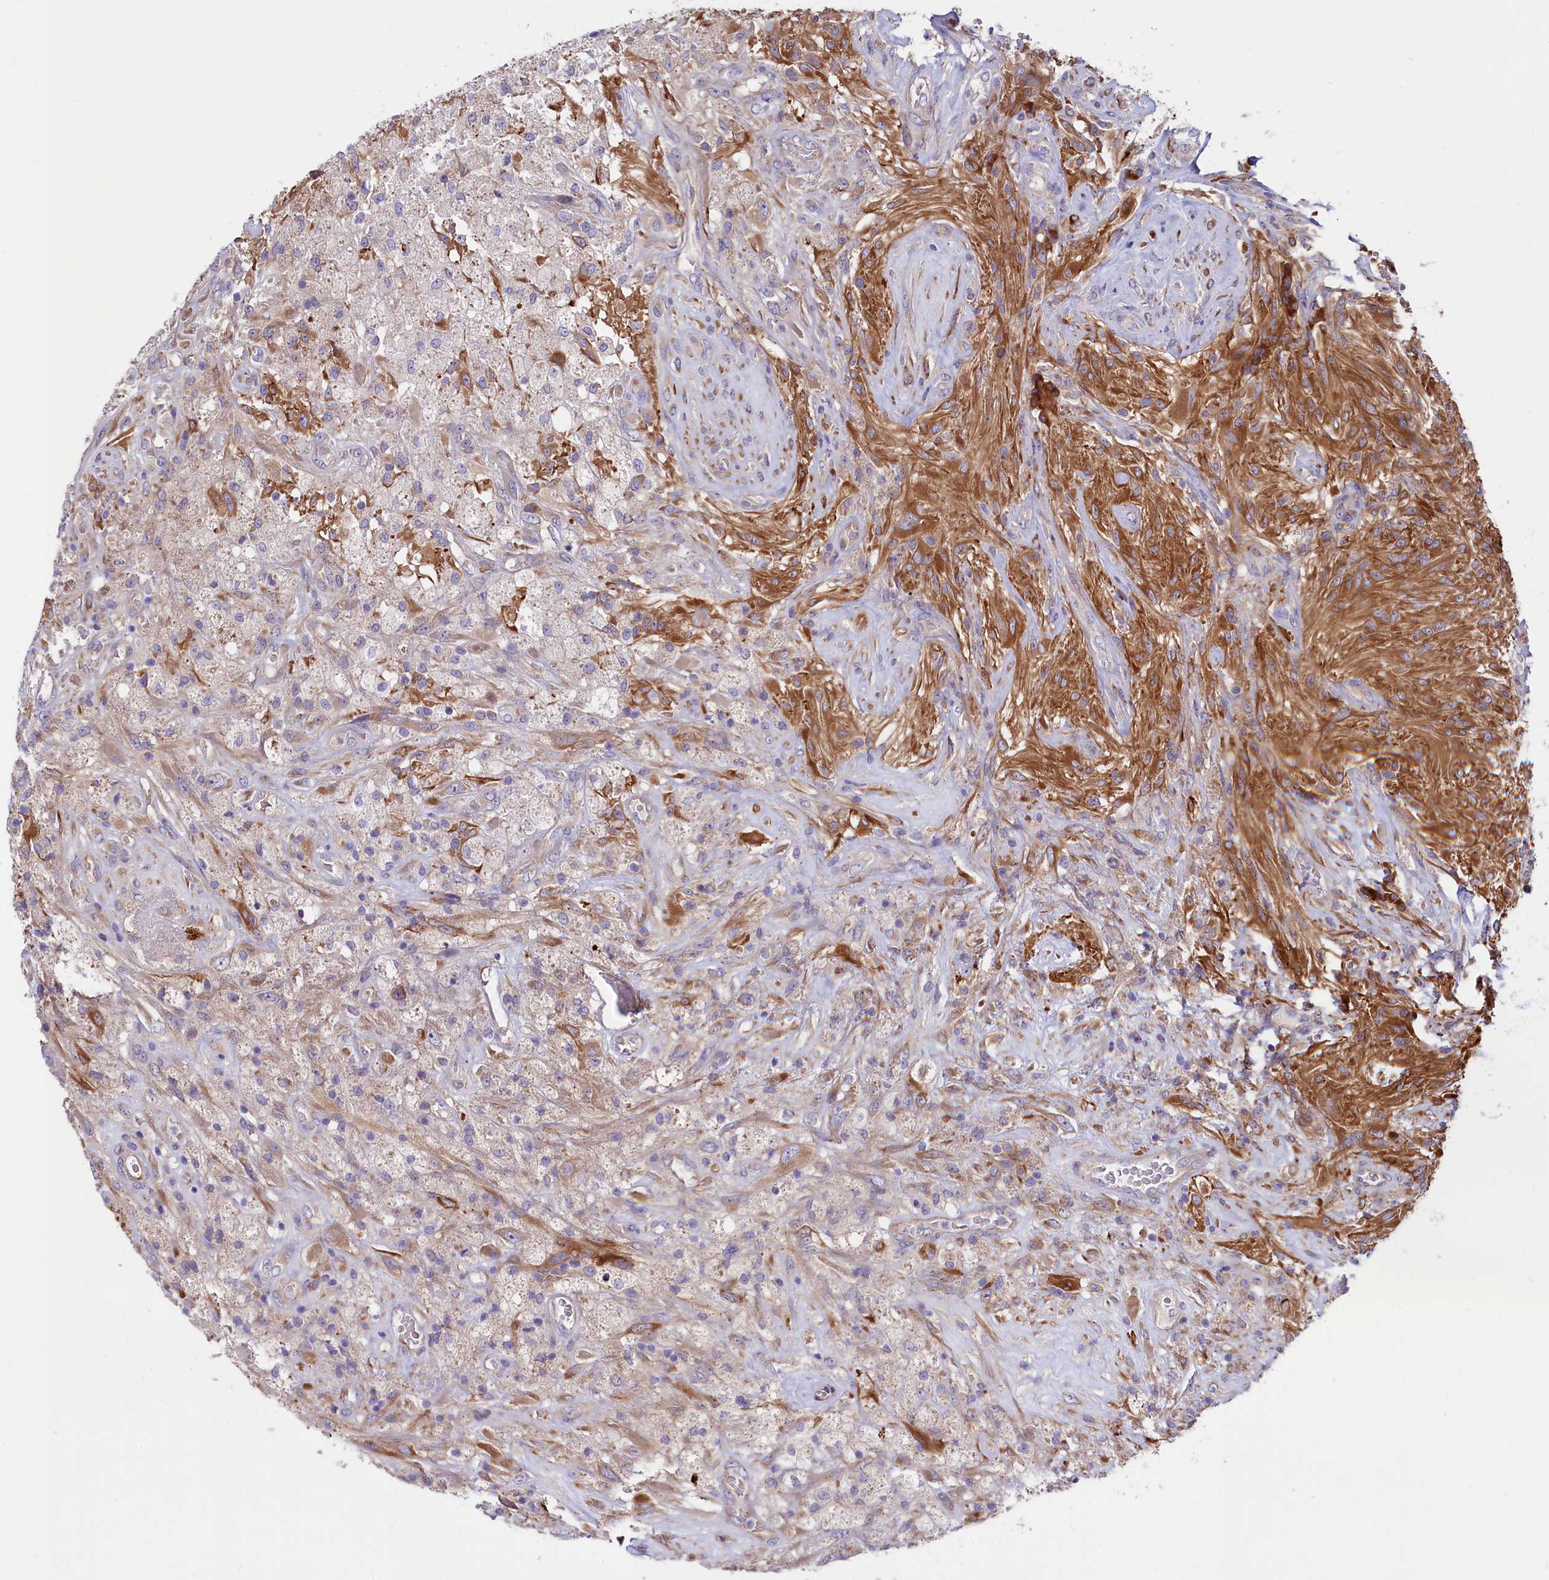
{"staining": {"intensity": "moderate", "quantity": ">75%", "location": "cytoplasmic/membranous"}, "tissue": "glioma", "cell_type": "Tumor cells", "image_type": "cancer", "snomed": [{"axis": "morphology", "description": "Glioma, malignant, High grade"}, {"axis": "topography", "description": "Brain"}], "caption": "An immunohistochemistry (IHC) histopathology image of neoplastic tissue is shown. Protein staining in brown labels moderate cytoplasmic/membranous positivity in glioma within tumor cells.", "gene": "GPR108", "patient": {"sex": "male", "age": 56}}